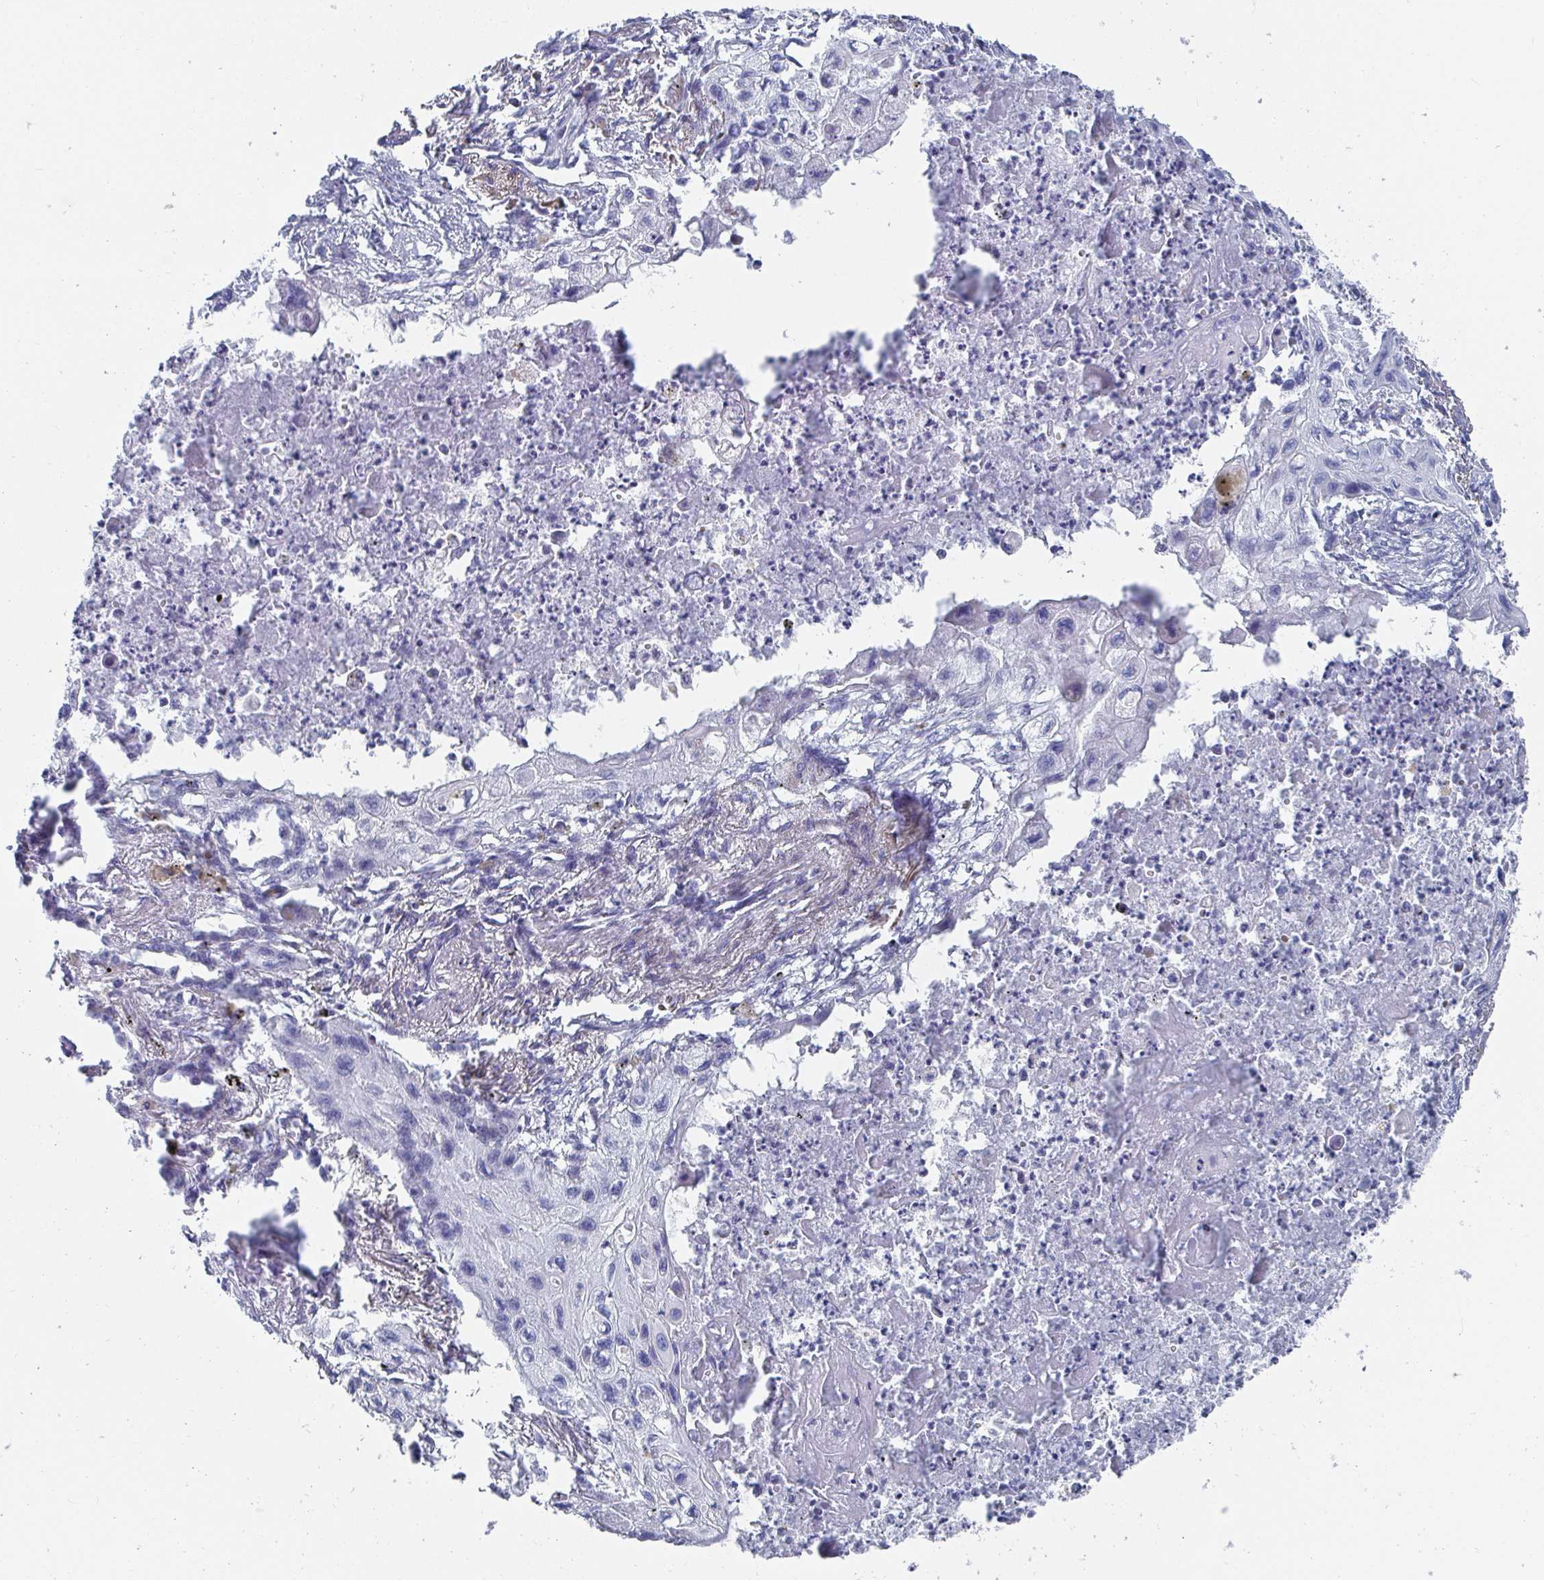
{"staining": {"intensity": "negative", "quantity": "none", "location": "none"}, "tissue": "lung cancer", "cell_type": "Tumor cells", "image_type": "cancer", "snomed": [{"axis": "morphology", "description": "Squamous cell carcinoma, NOS"}, {"axis": "topography", "description": "Lung"}], "caption": "Human lung squamous cell carcinoma stained for a protein using IHC reveals no positivity in tumor cells.", "gene": "ZFP82", "patient": {"sex": "male", "age": 71}}